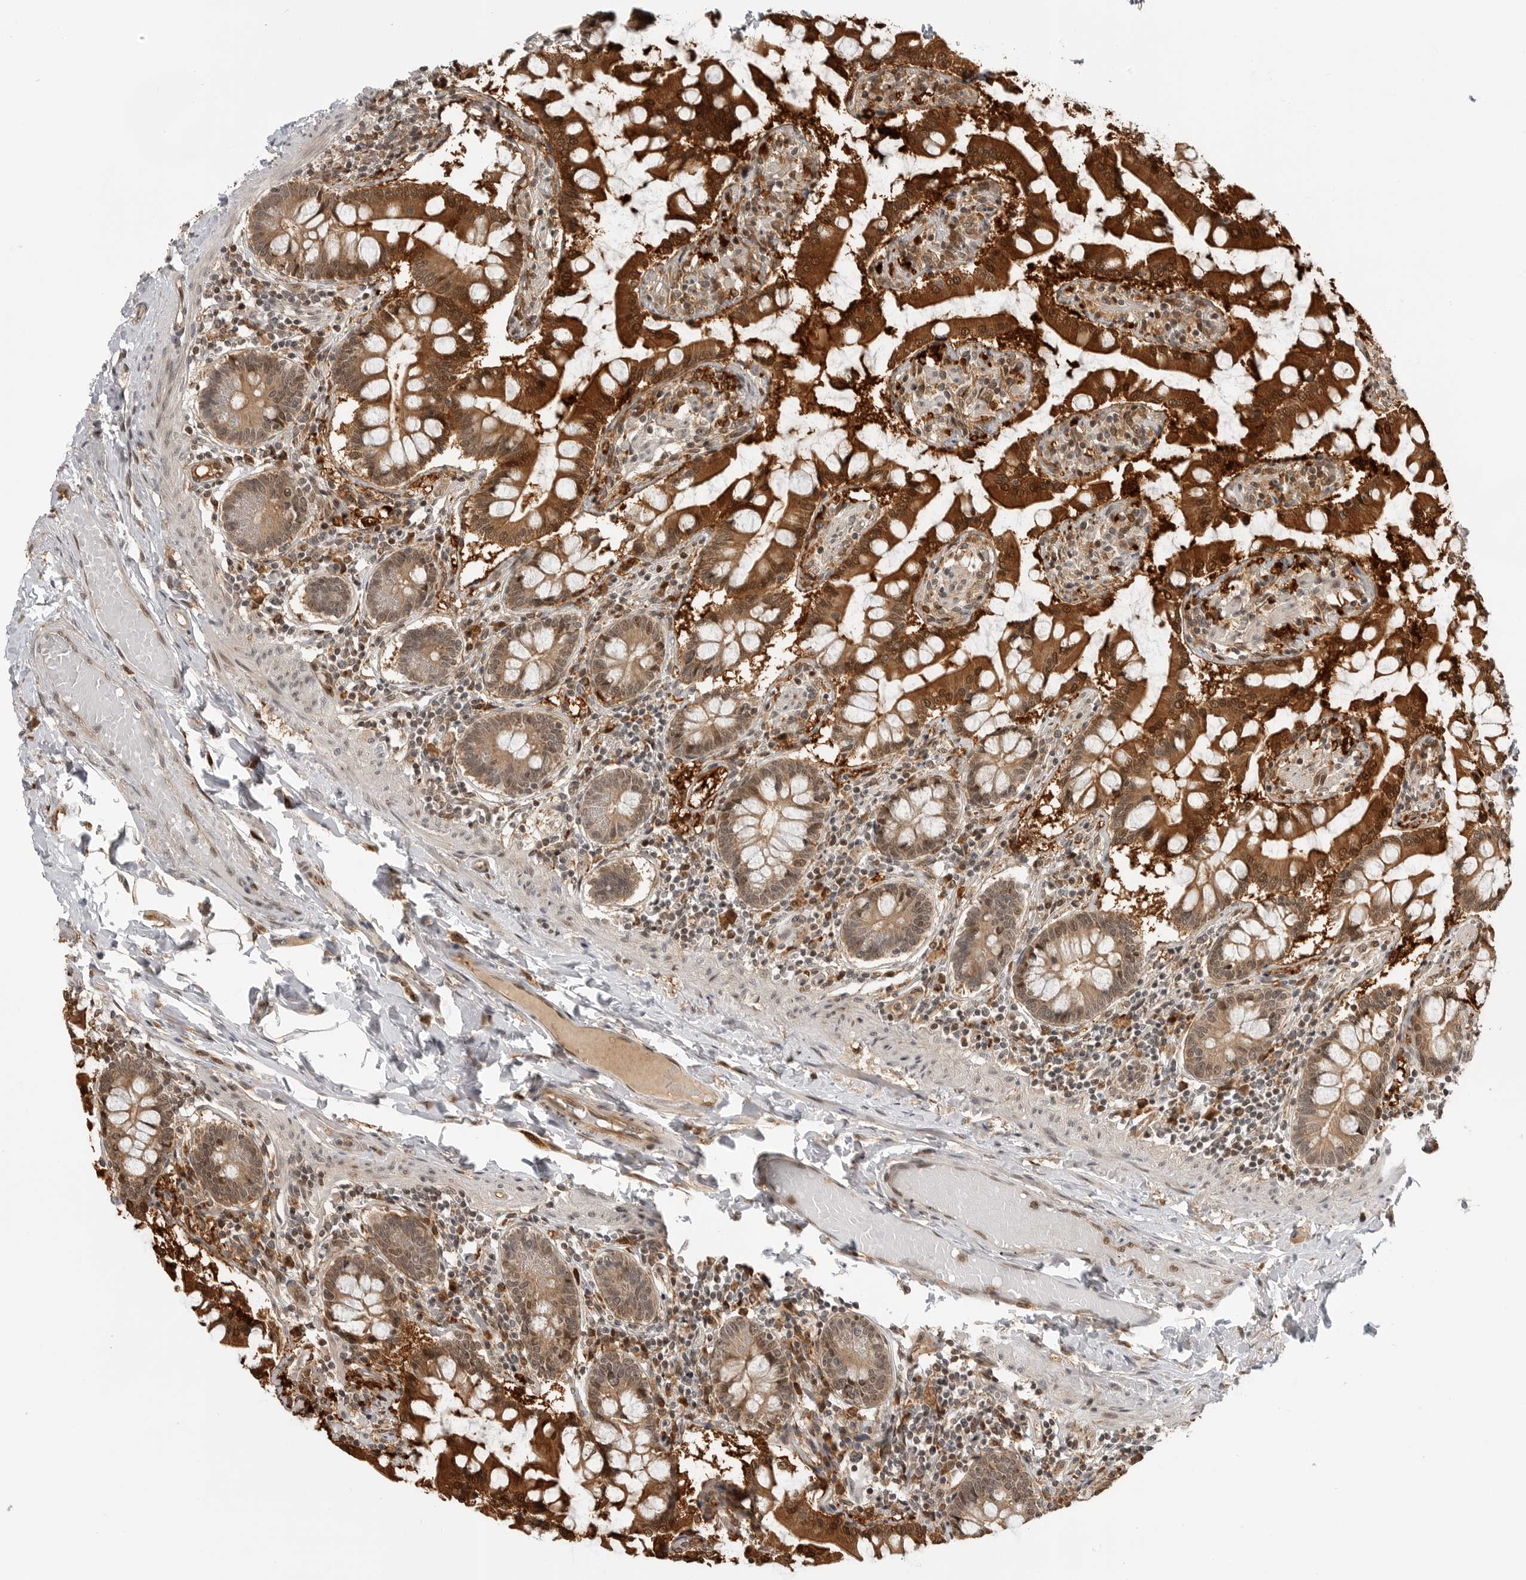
{"staining": {"intensity": "strong", "quantity": ">75%", "location": "cytoplasmic/membranous,nuclear"}, "tissue": "small intestine", "cell_type": "Glandular cells", "image_type": "normal", "snomed": [{"axis": "morphology", "description": "Normal tissue, NOS"}, {"axis": "topography", "description": "Small intestine"}], "caption": "This is a micrograph of immunohistochemistry staining of normal small intestine, which shows strong expression in the cytoplasmic/membranous,nuclear of glandular cells.", "gene": "BMP2K", "patient": {"sex": "male", "age": 41}}